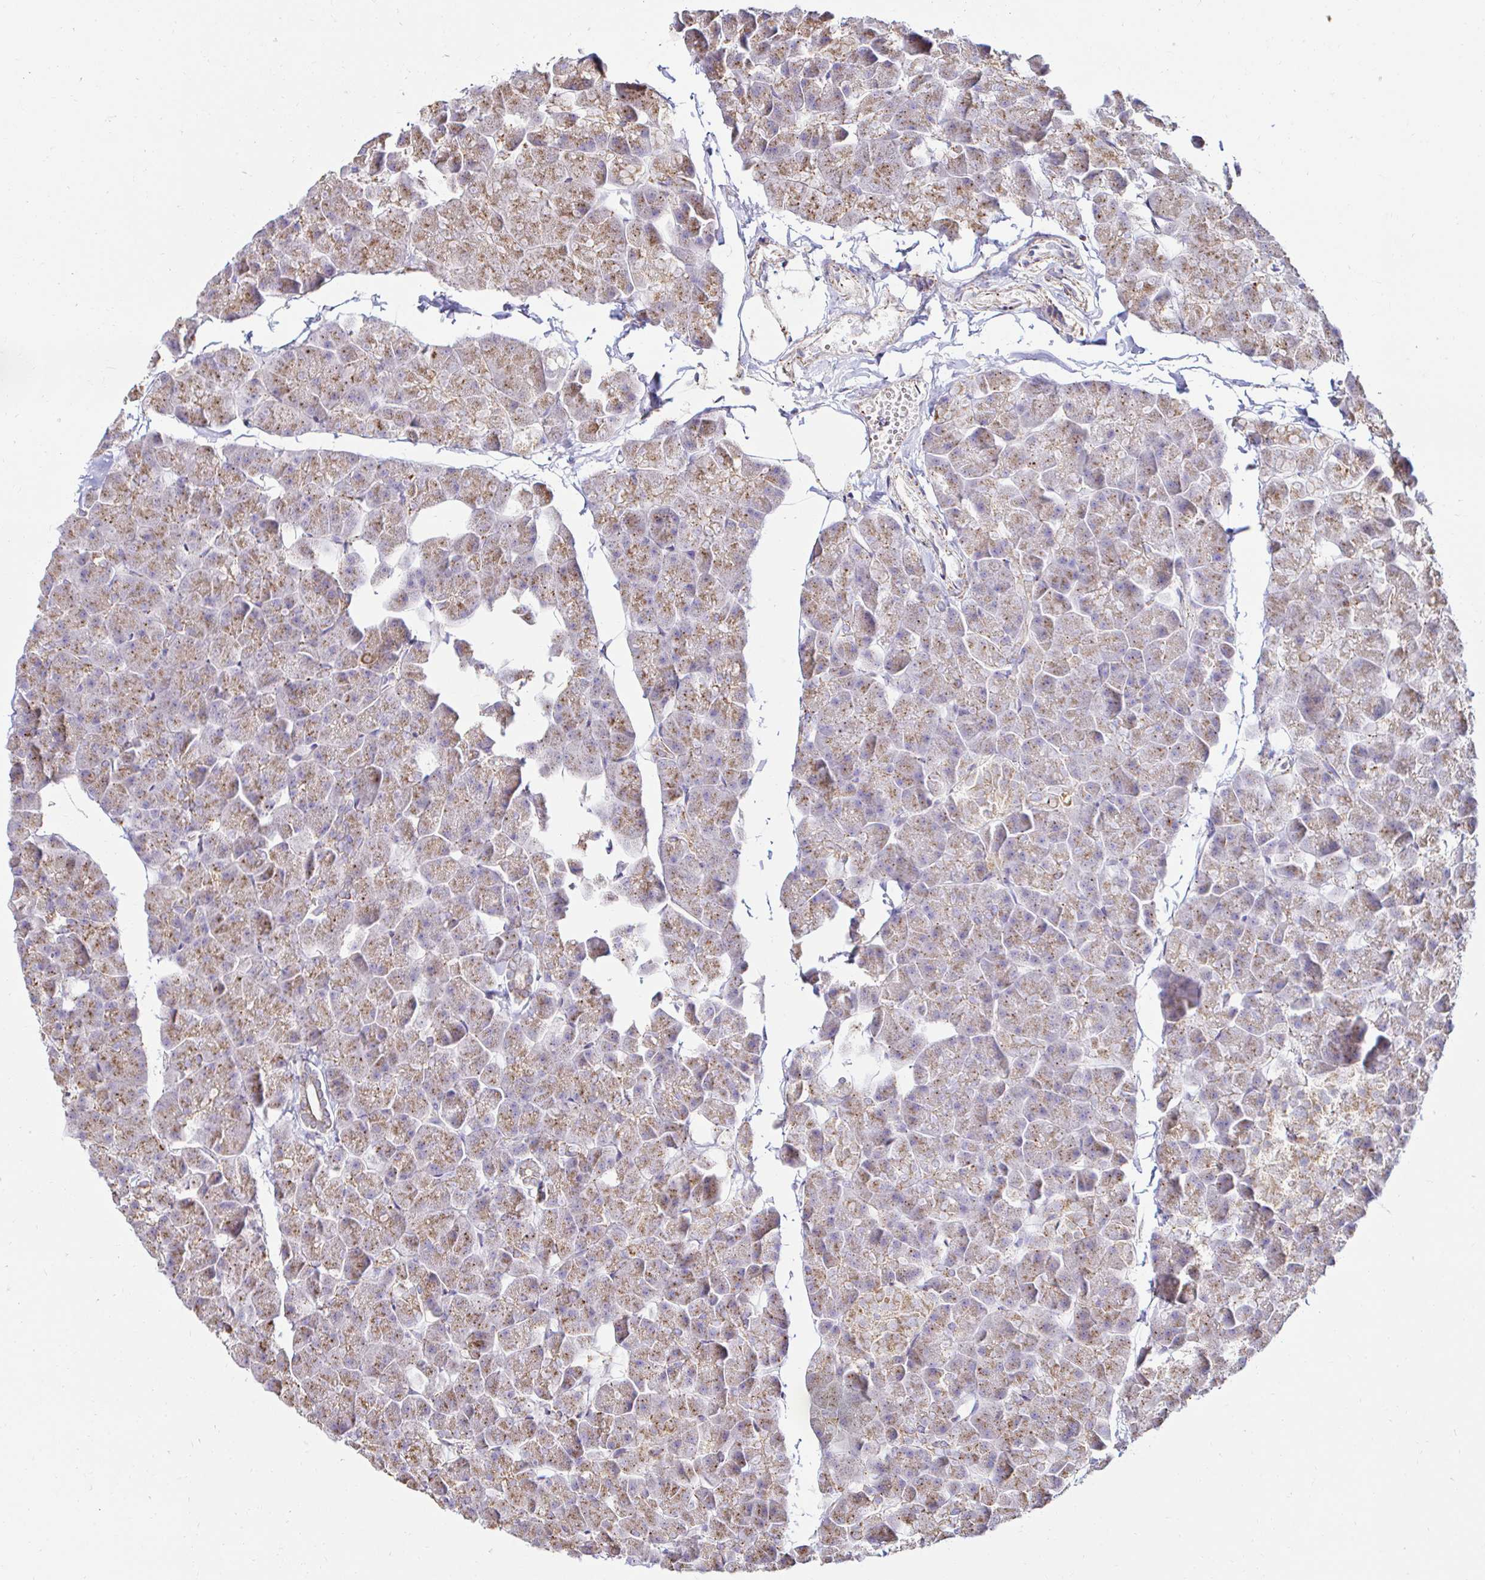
{"staining": {"intensity": "moderate", "quantity": "25%-75%", "location": "cytoplasmic/membranous"}, "tissue": "pancreas", "cell_type": "Exocrine glandular cells", "image_type": "normal", "snomed": [{"axis": "morphology", "description": "Normal tissue, NOS"}, {"axis": "topography", "description": "Pancreas"}], "caption": "This micrograph demonstrates immunohistochemistry staining of benign human pancreas, with medium moderate cytoplasmic/membranous positivity in approximately 25%-75% of exocrine glandular cells.", "gene": "GALNS", "patient": {"sex": "male", "age": 35}}